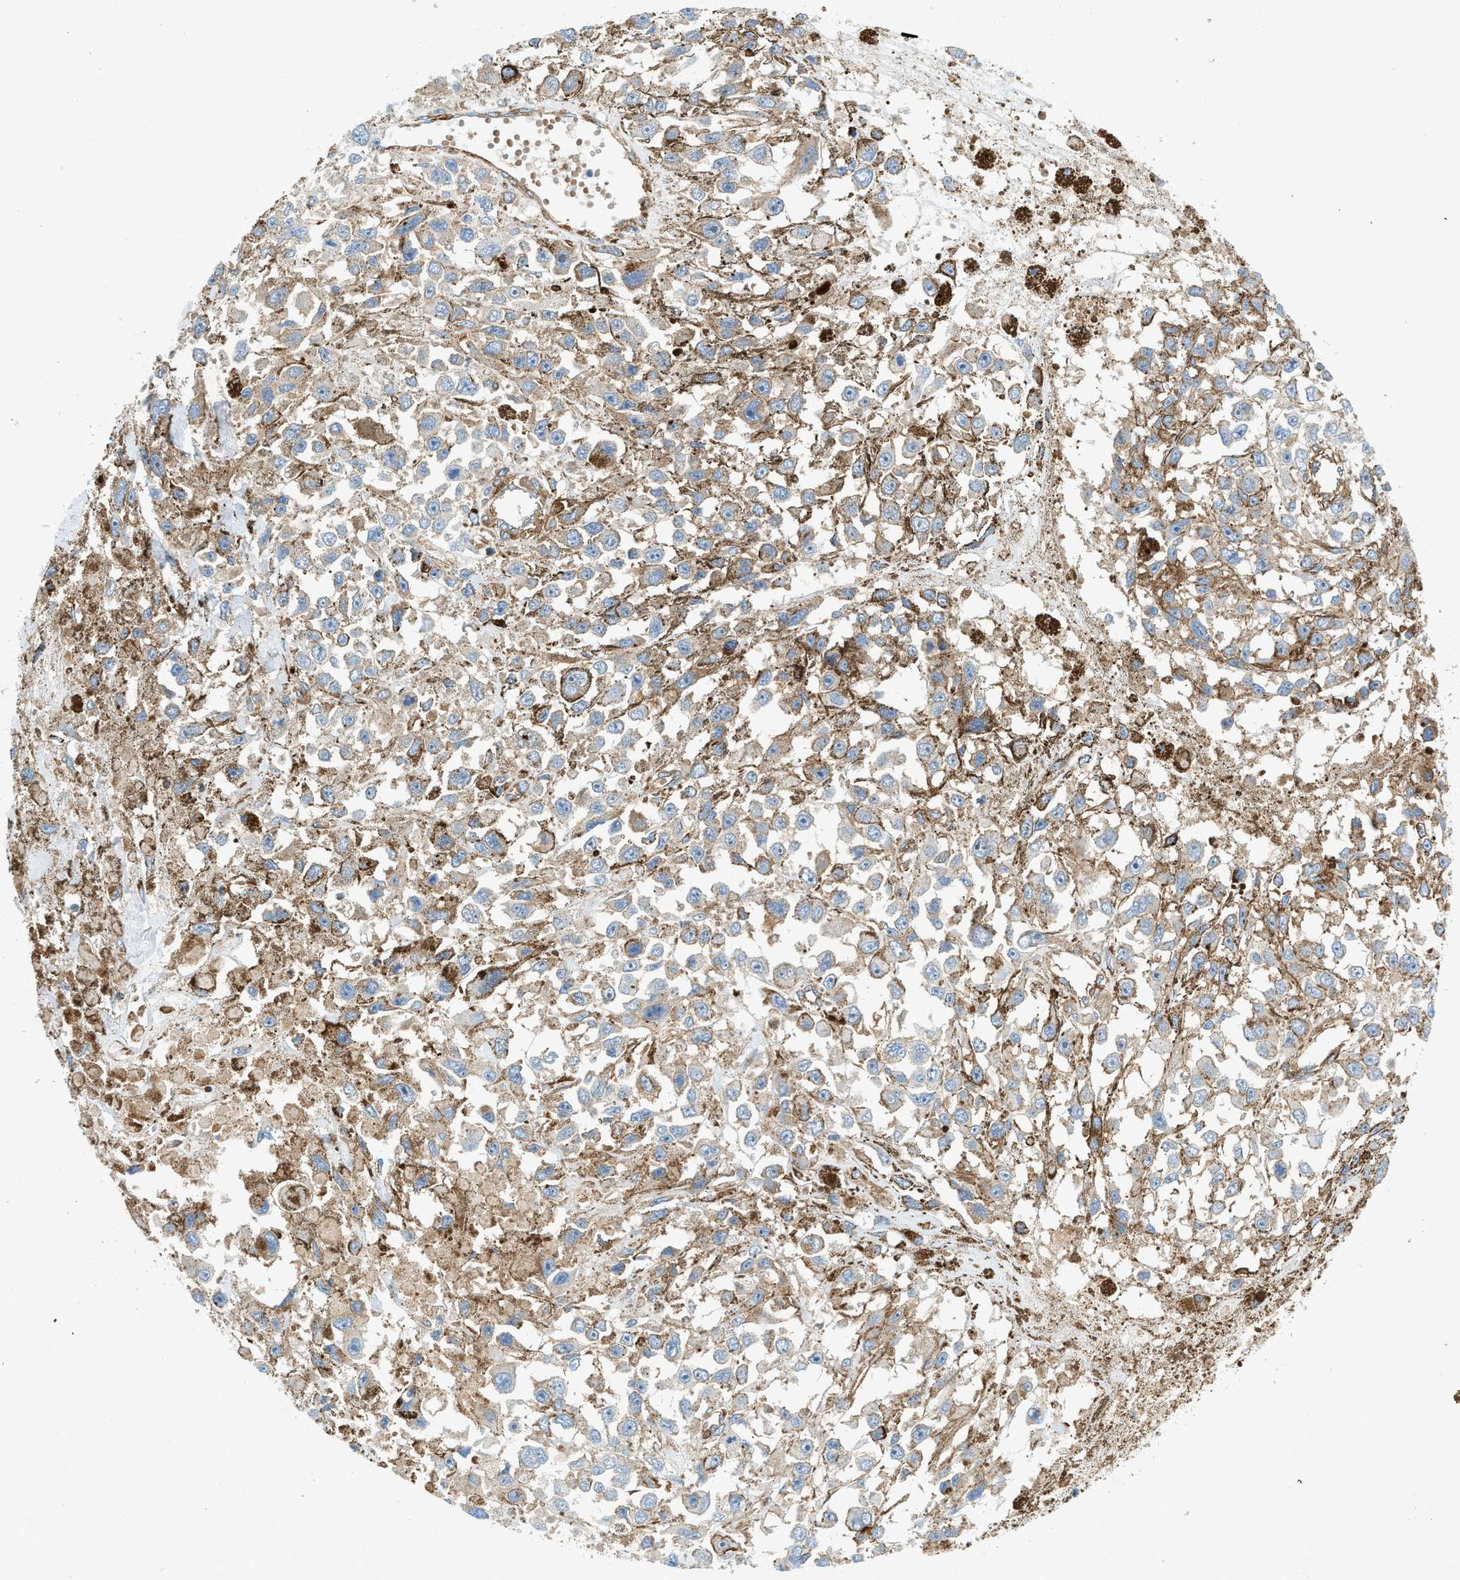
{"staining": {"intensity": "weak", "quantity": "<25%", "location": "cytoplasmic/membranous"}, "tissue": "melanoma", "cell_type": "Tumor cells", "image_type": "cancer", "snomed": [{"axis": "morphology", "description": "Malignant melanoma, Metastatic site"}, {"axis": "topography", "description": "Lymph node"}], "caption": "Melanoma stained for a protein using immunohistochemistry (IHC) demonstrates no expression tumor cells.", "gene": "HIP1", "patient": {"sex": "male", "age": 59}}